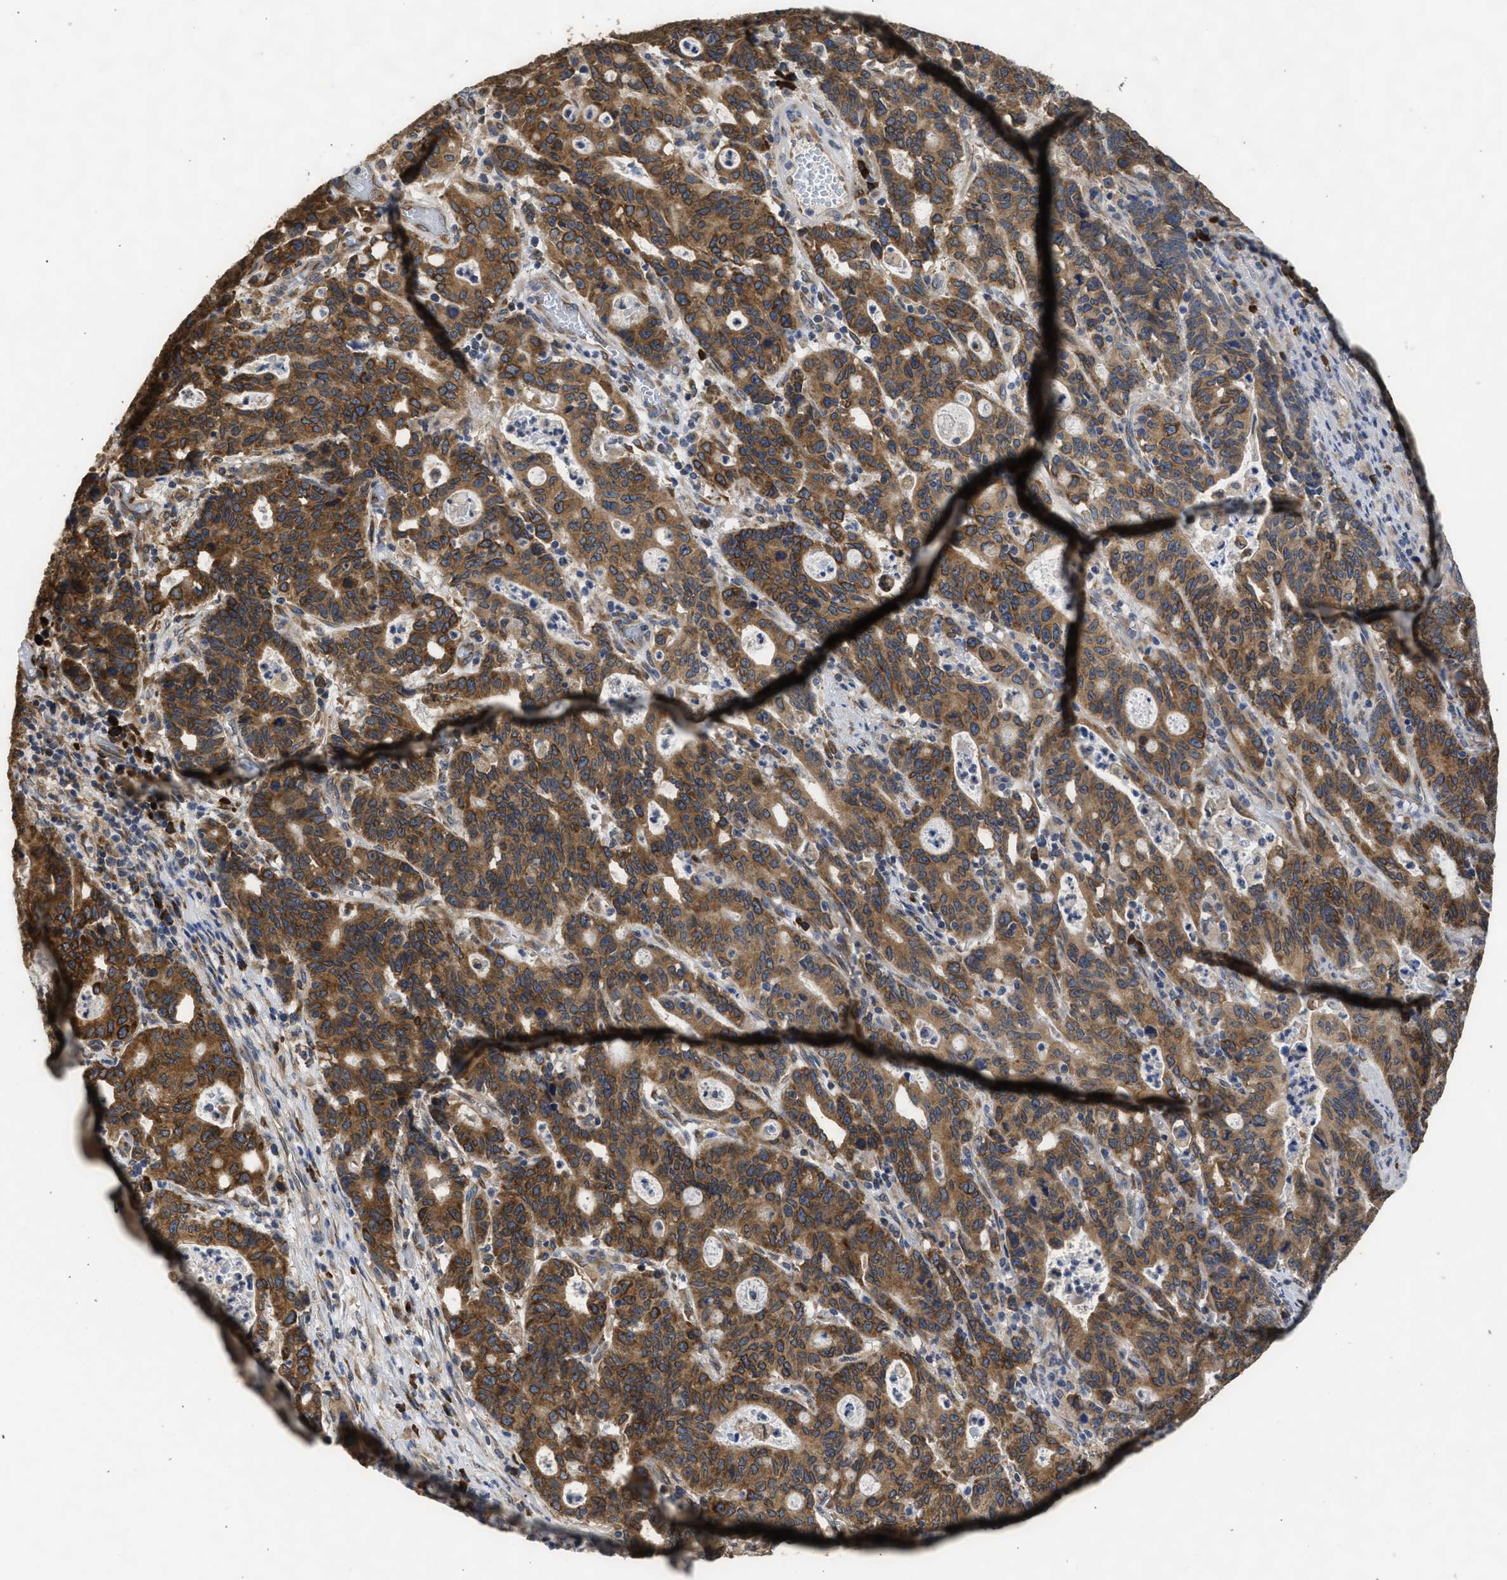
{"staining": {"intensity": "strong", "quantity": ">75%", "location": "cytoplasmic/membranous"}, "tissue": "stomach cancer", "cell_type": "Tumor cells", "image_type": "cancer", "snomed": [{"axis": "morphology", "description": "Adenocarcinoma, NOS"}, {"axis": "topography", "description": "Stomach, upper"}], "caption": "DAB (3,3'-diaminobenzidine) immunohistochemical staining of stomach cancer (adenocarcinoma) reveals strong cytoplasmic/membranous protein positivity in approximately >75% of tumor cells. (DAB (3,3'-diaminobenzidine) IHC, brown staining for protein, blue staining for nuclei).", "gene": "DNAJC1", "patient": {"sex": "male", "age": 69}}